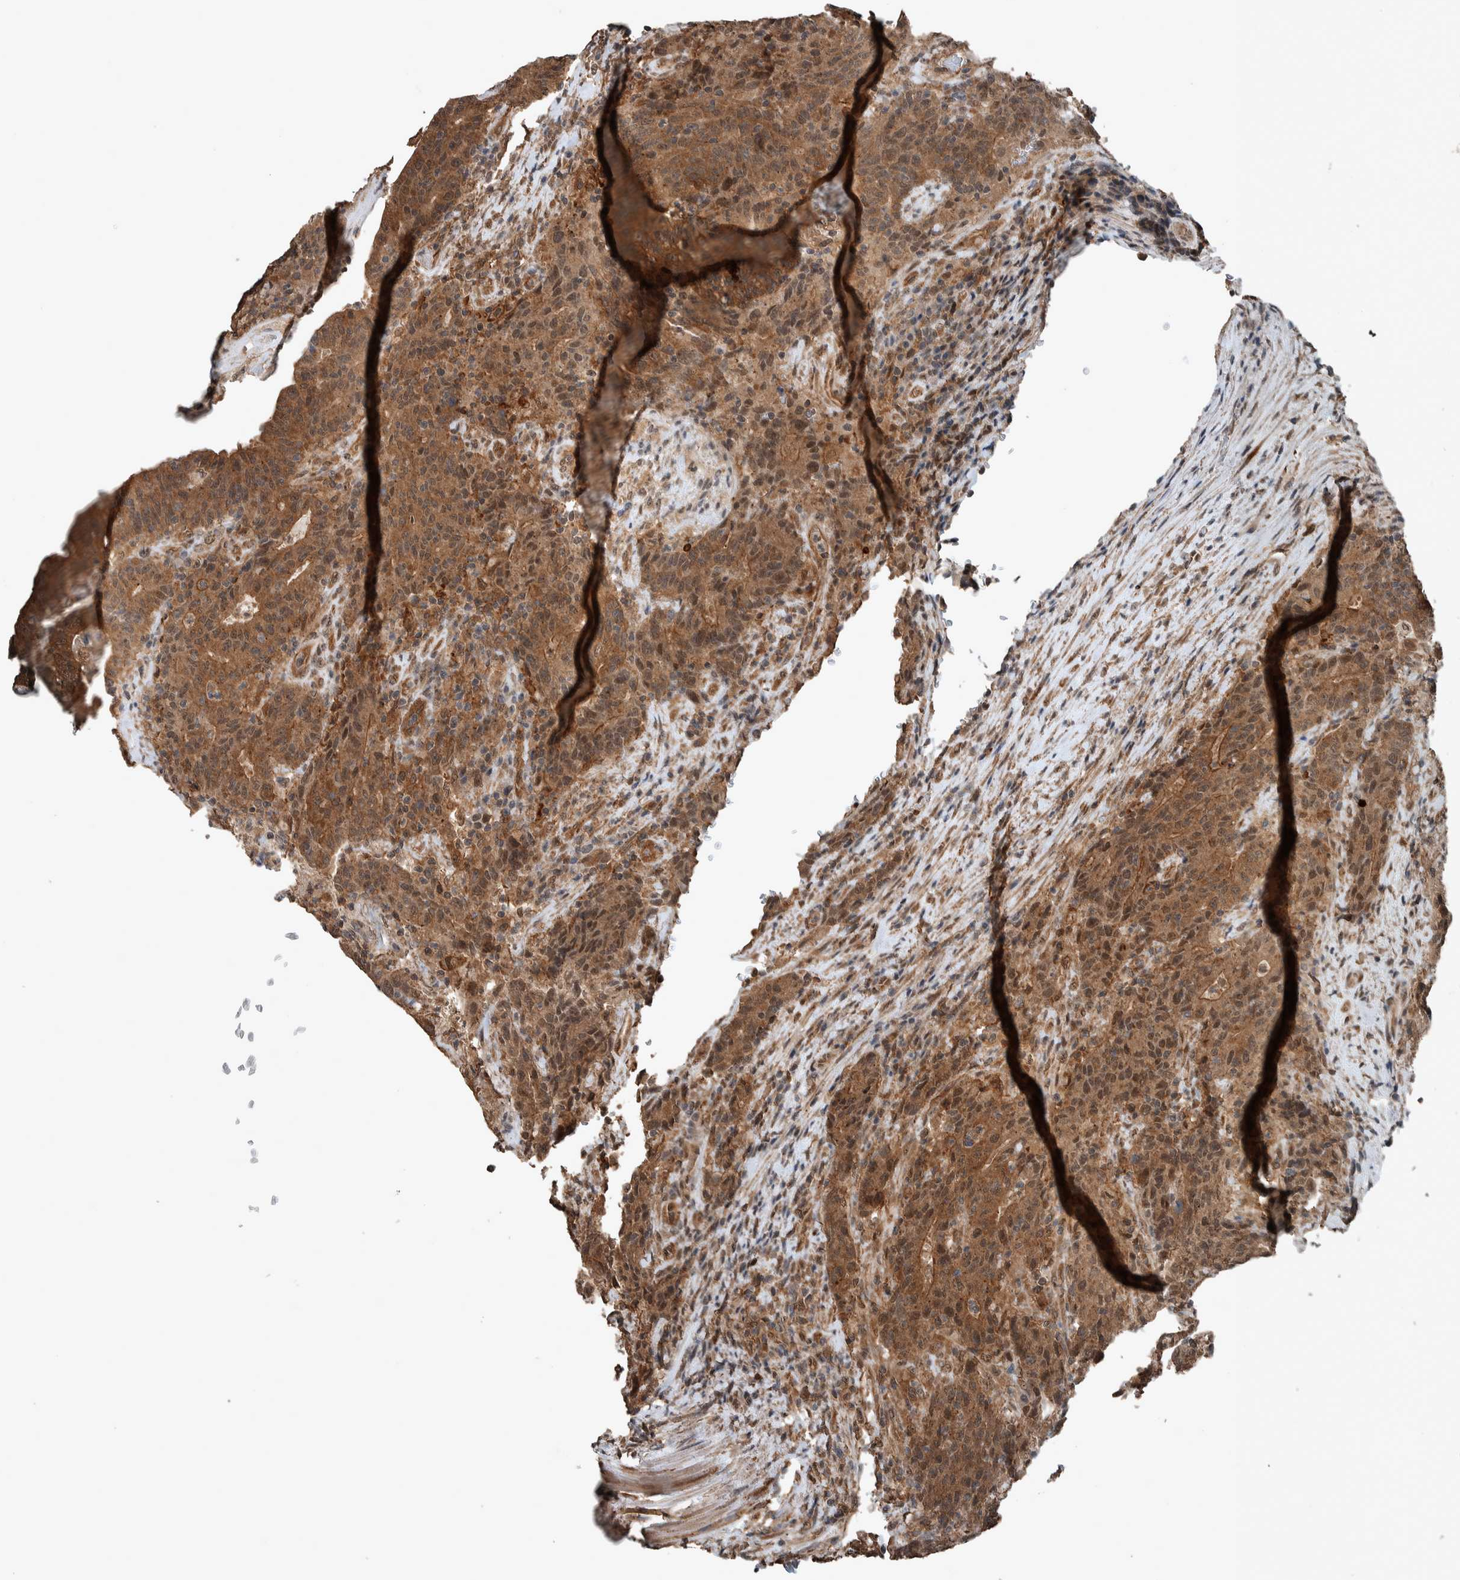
{"staining": {"intensity": "moderate", "quantity": ">75%", "location": "cytoplasmic/membranous,nuclear"}, "tissue": "colorectal cancer", "cell_type": "Tumor cells", "image_type": "cancer", "snomed": [{"axis": "morphology", "description": "Normal tissue, NOS"}, {"axis": "morphology", "description": "Adenocarcinoma, NOS"}, {"axis": "topography", "description": "Colon"}], "caption": "Immunohistochemical staining of colorectal adenocarcinoma demonstrates moderate cytoplasmic/membranous and nuclear protein staining in about >75% of tumor cells.", "gene": "MYO1E", "patient": {"sex": "female", "age": 75}}